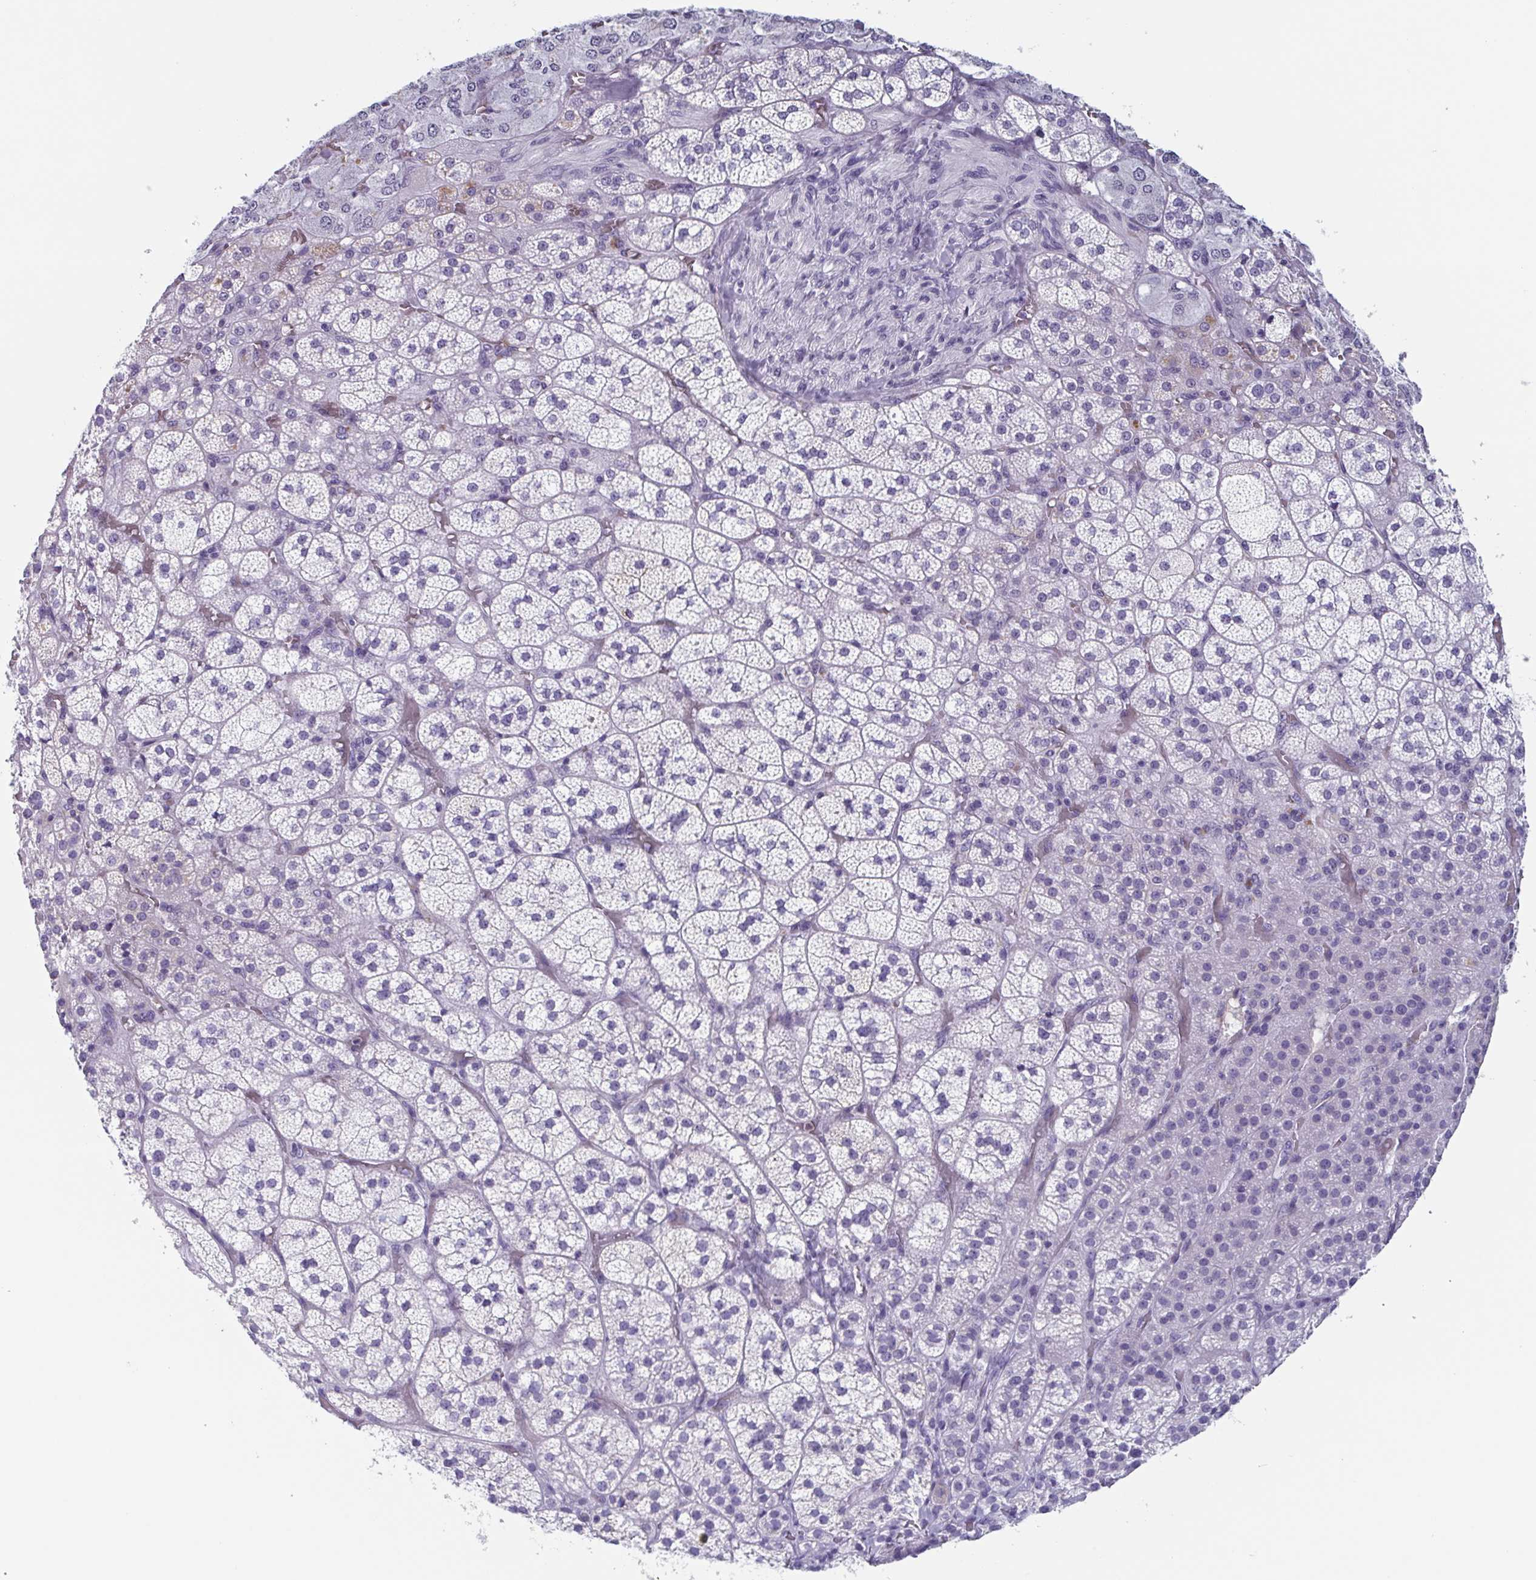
{"staining": {"intensity": "moderate", "quantity": "<25%", "location": "cytoplasmic/membranous"}, "tissue": "adrenal gland", "cell_type": "Glandular cells", "image_type": "normal", "snomed": [{"axis": "morphology", "description": "Normal tissue, NOS"}, {"axis": "topography", "description": "Adrenal gland"}], "caption": "Immunohistochemical staining of normal human adrenal gland reveals low levels of moderate cytoplasmic/membranous positivity in about <25% of glandular cells.", "gene": "LYRM2", "patient": {"sex": "female", "age": 60}}